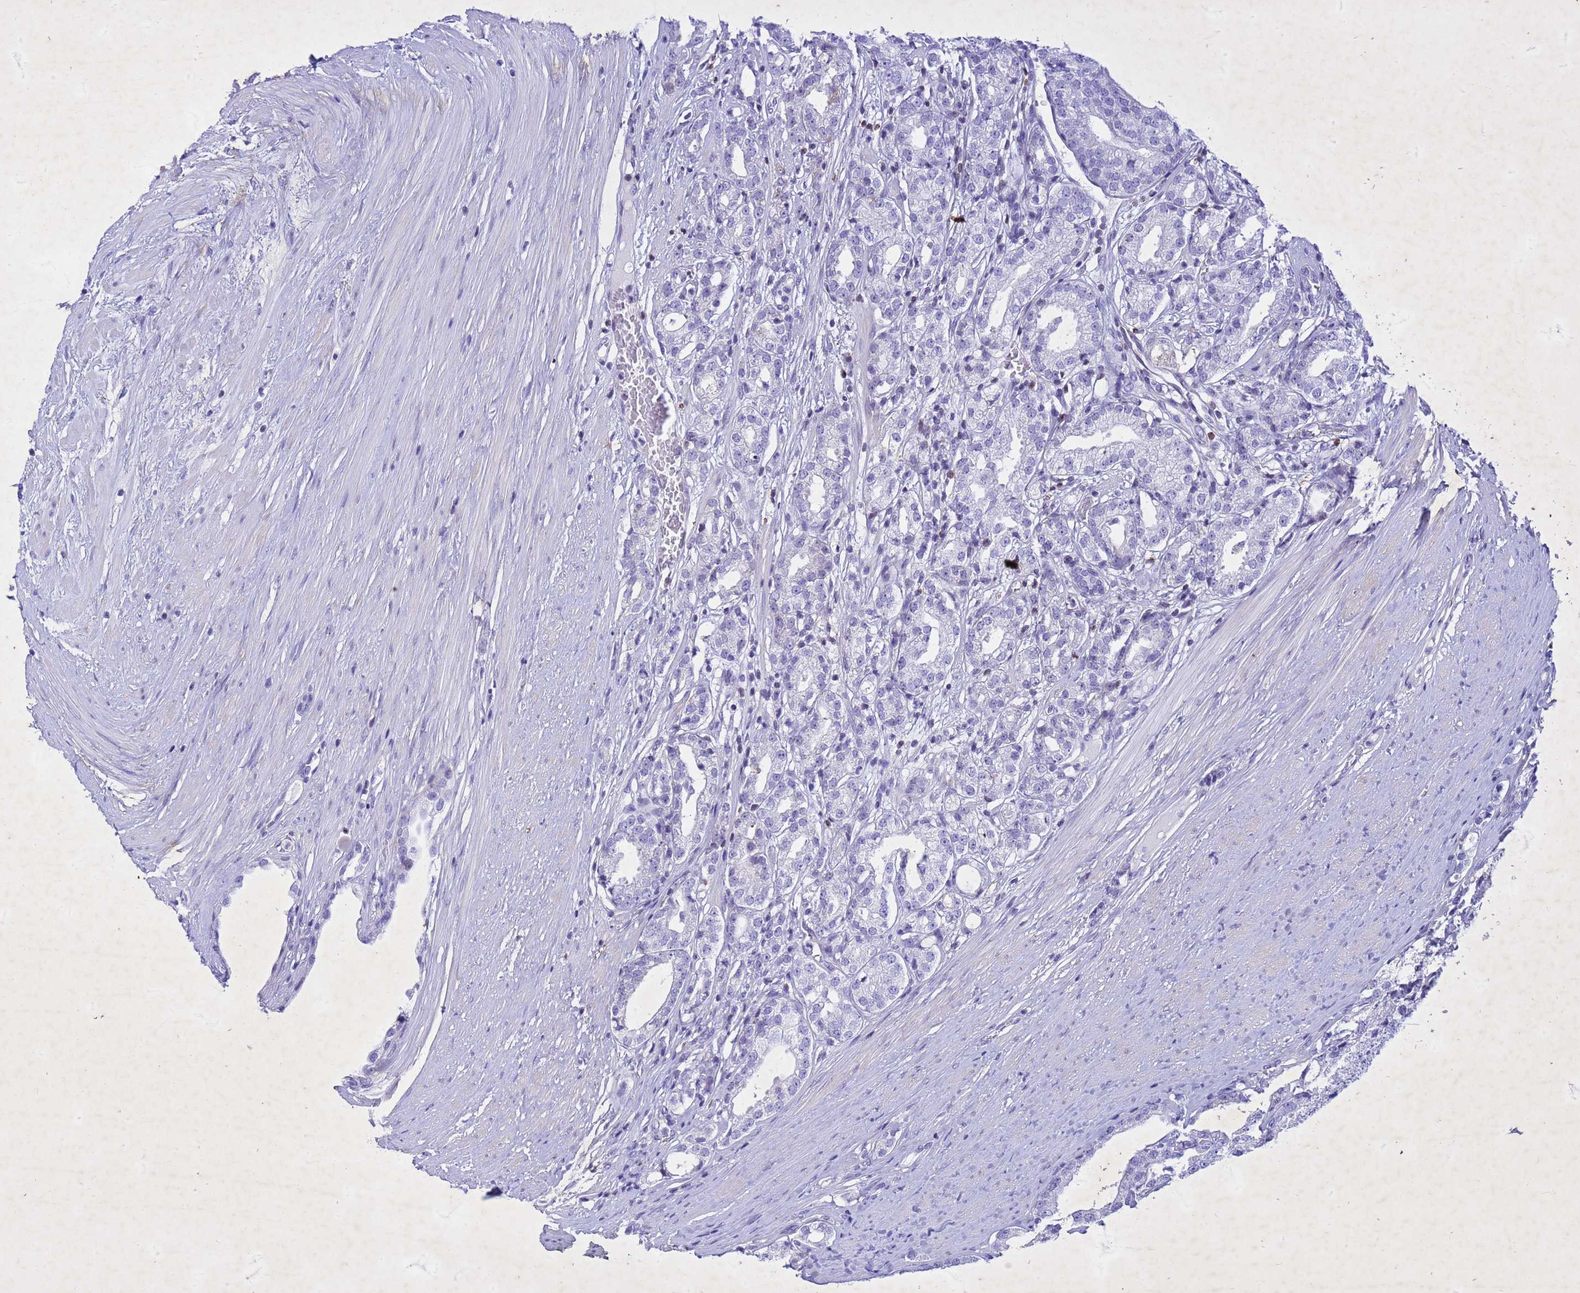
{"staining": {"intensity": "negative", "quantity": "none", "location": "none"}, "tissue": "prostate cancer", "cell_type": "Tumor cells", "image_type": "cancer", "snomed": [{"axis": "morphology", "description": "Adenocarcinoma, High grade"}, {"axis": "topography", "description": "Prostate"}], "caption": "A histopathology image of human prostate cancer is negative for staining in tumor cells. The staining was performed using DAB to visualize the protein expression in brown, while the nuclei were stained in blue with hematoxylin (Magnification: 20x).", "gene": "COPS9", "patient": {"sex": "male", "age": 69}}